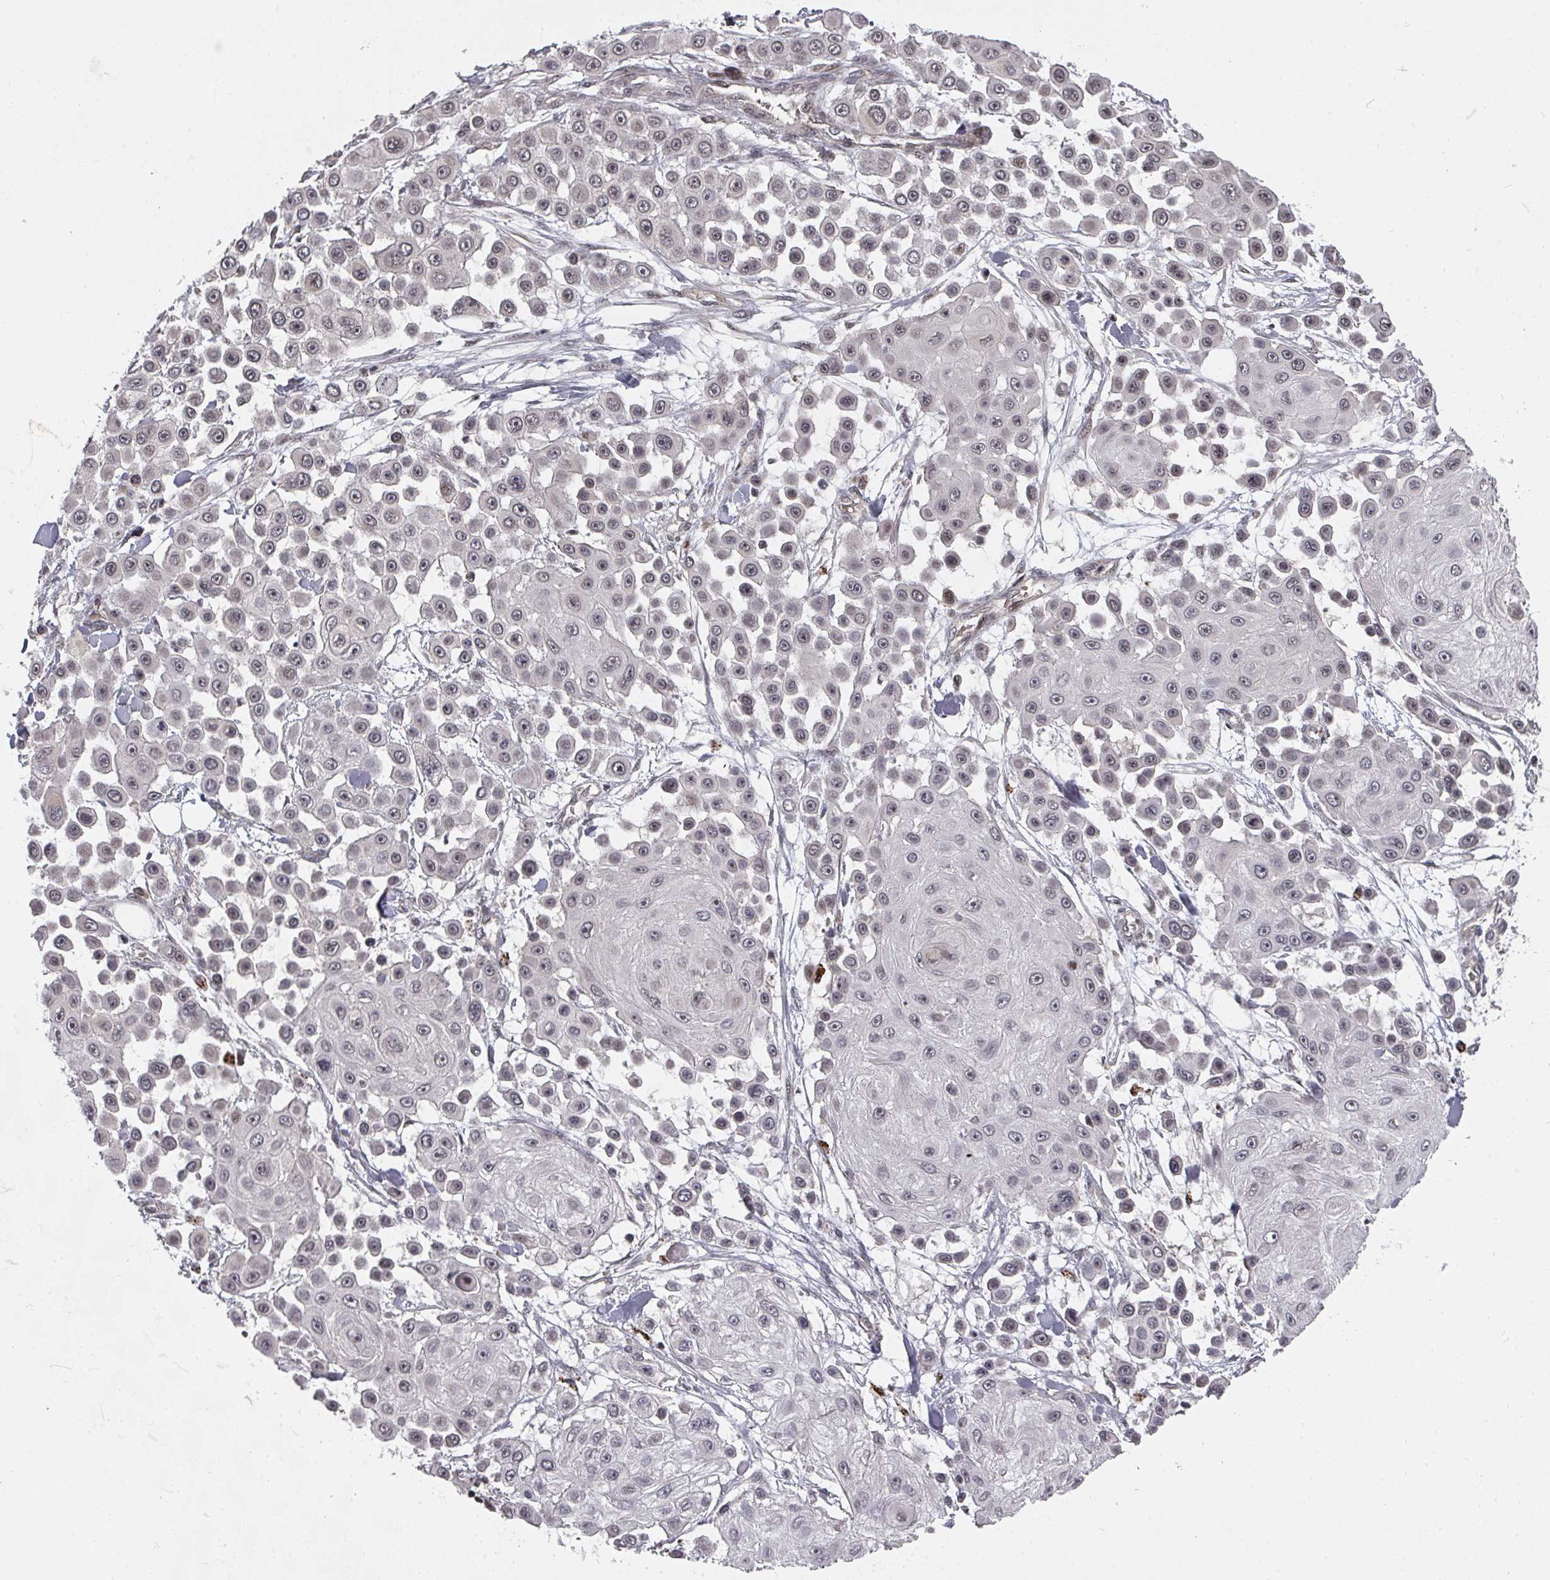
{"staining": {"intensity": "weak", "quantity": "25%-75%", "location": "nuclear"}, "tissue": "skin cancer", "cell_type": "Tumor cells", "image_type": "cancer", "snomed": [{"axis": "morphology", "description": "Squamous cell carcinoma, NOS"}, {"axis": "topography", "description": "Skin"}], "caption": "Tumor cells reveal low levels of weak nuclear positivity in about 25%-75% of cells in human skin cancer.", "gene": "KIF1C", "patient": {"sex": "male", "age": 67}}